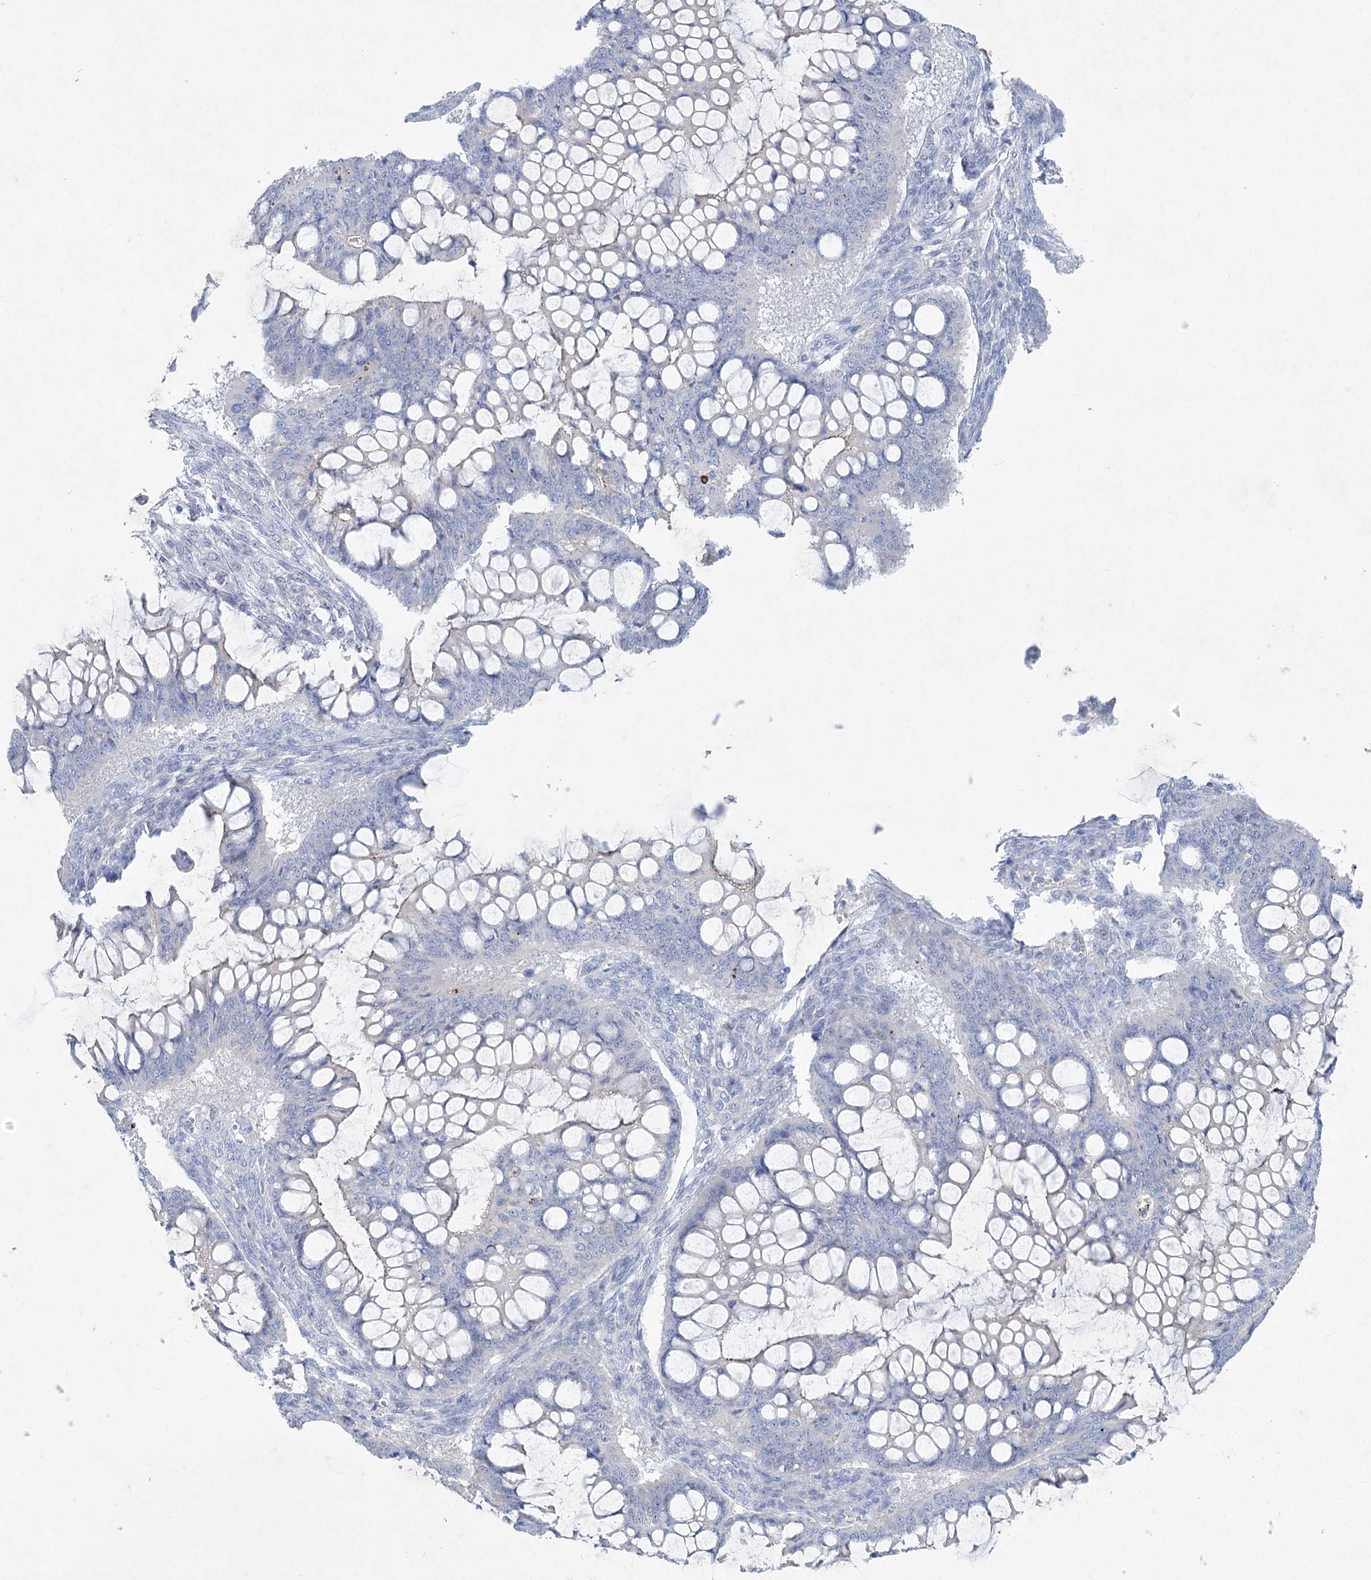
{"staining": {"intensity": "negative", "quantity": "none", "location": "none"}, "tissue": "ovarian cancer", "cell_type": "Tumor cells", "image_type": "cancer", "snomed": [{"axis": "morphology", "description": "Cystadenocarcinoma, mucinous, NOS"}, {"axis": "topography", "description": "Ovary"}], "caption": "The histopathology image demonstrates no staining of tumor cells in ovarian cancer (mucinous cystadenocarcinoma). (DAB immunohistochemistry, high magnification).", "gene": "WDR74", "patient": {"sex": "female", "age": 73}}